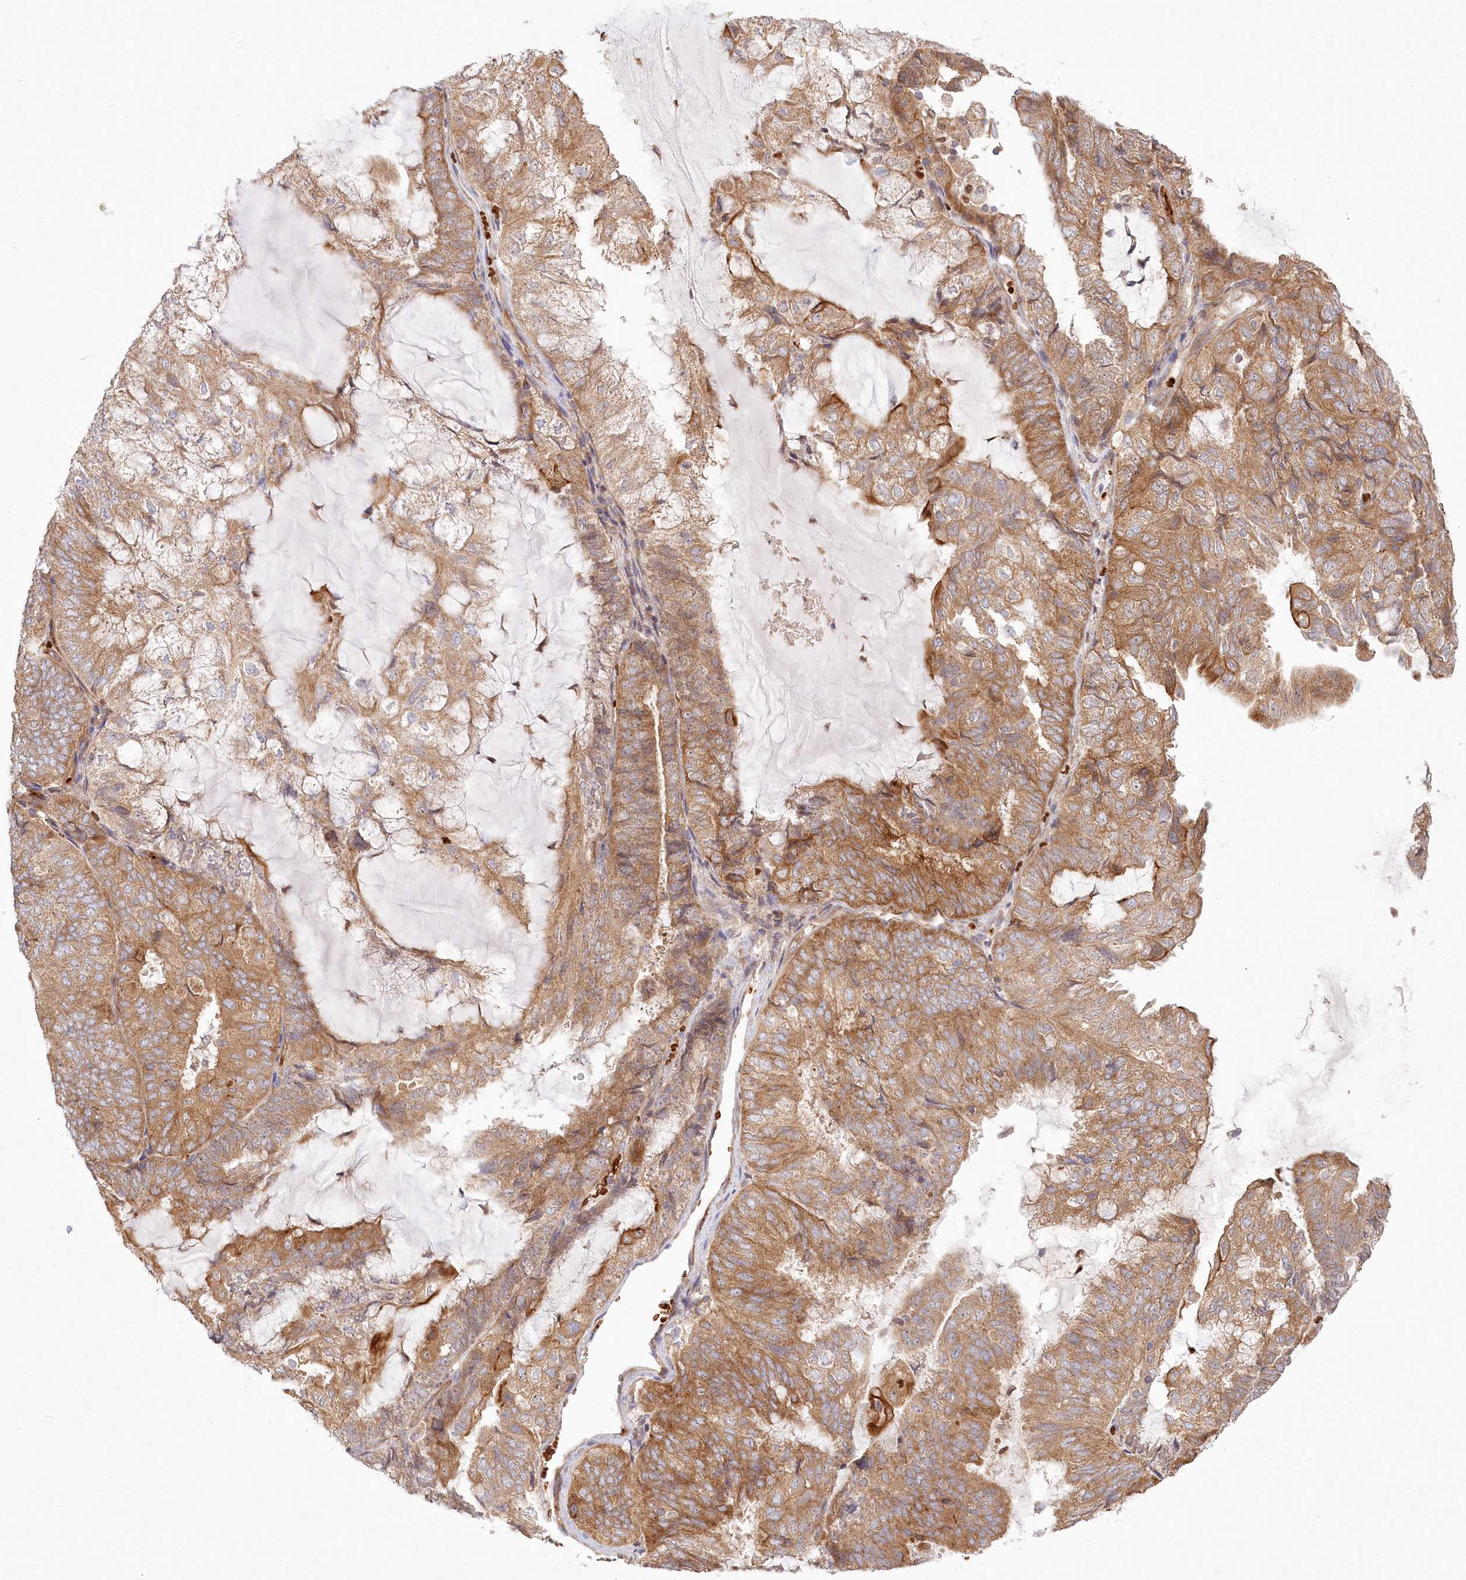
{"staining": {"intensity": "moderate", "quantity": ">75%", "location": "cytoplasmic/membranous"}, "tissue": "endometrial cancer", "cell_type": "Tumor cells", "image_type": "cancer", "snomed": [{"axis": "morphology", "description": "Adenocarcinoma, NOS"}, {"axis": "topography", "description": "Endometrium"}], "caption": "Immunohistochemical staining of endometrial cancer reveals moderate cytoplasmic/membranous protein staining in approximately >75% of tumor cells.", "gene": "COMMD3", "patient": {"sex": "female", "age": 81}}